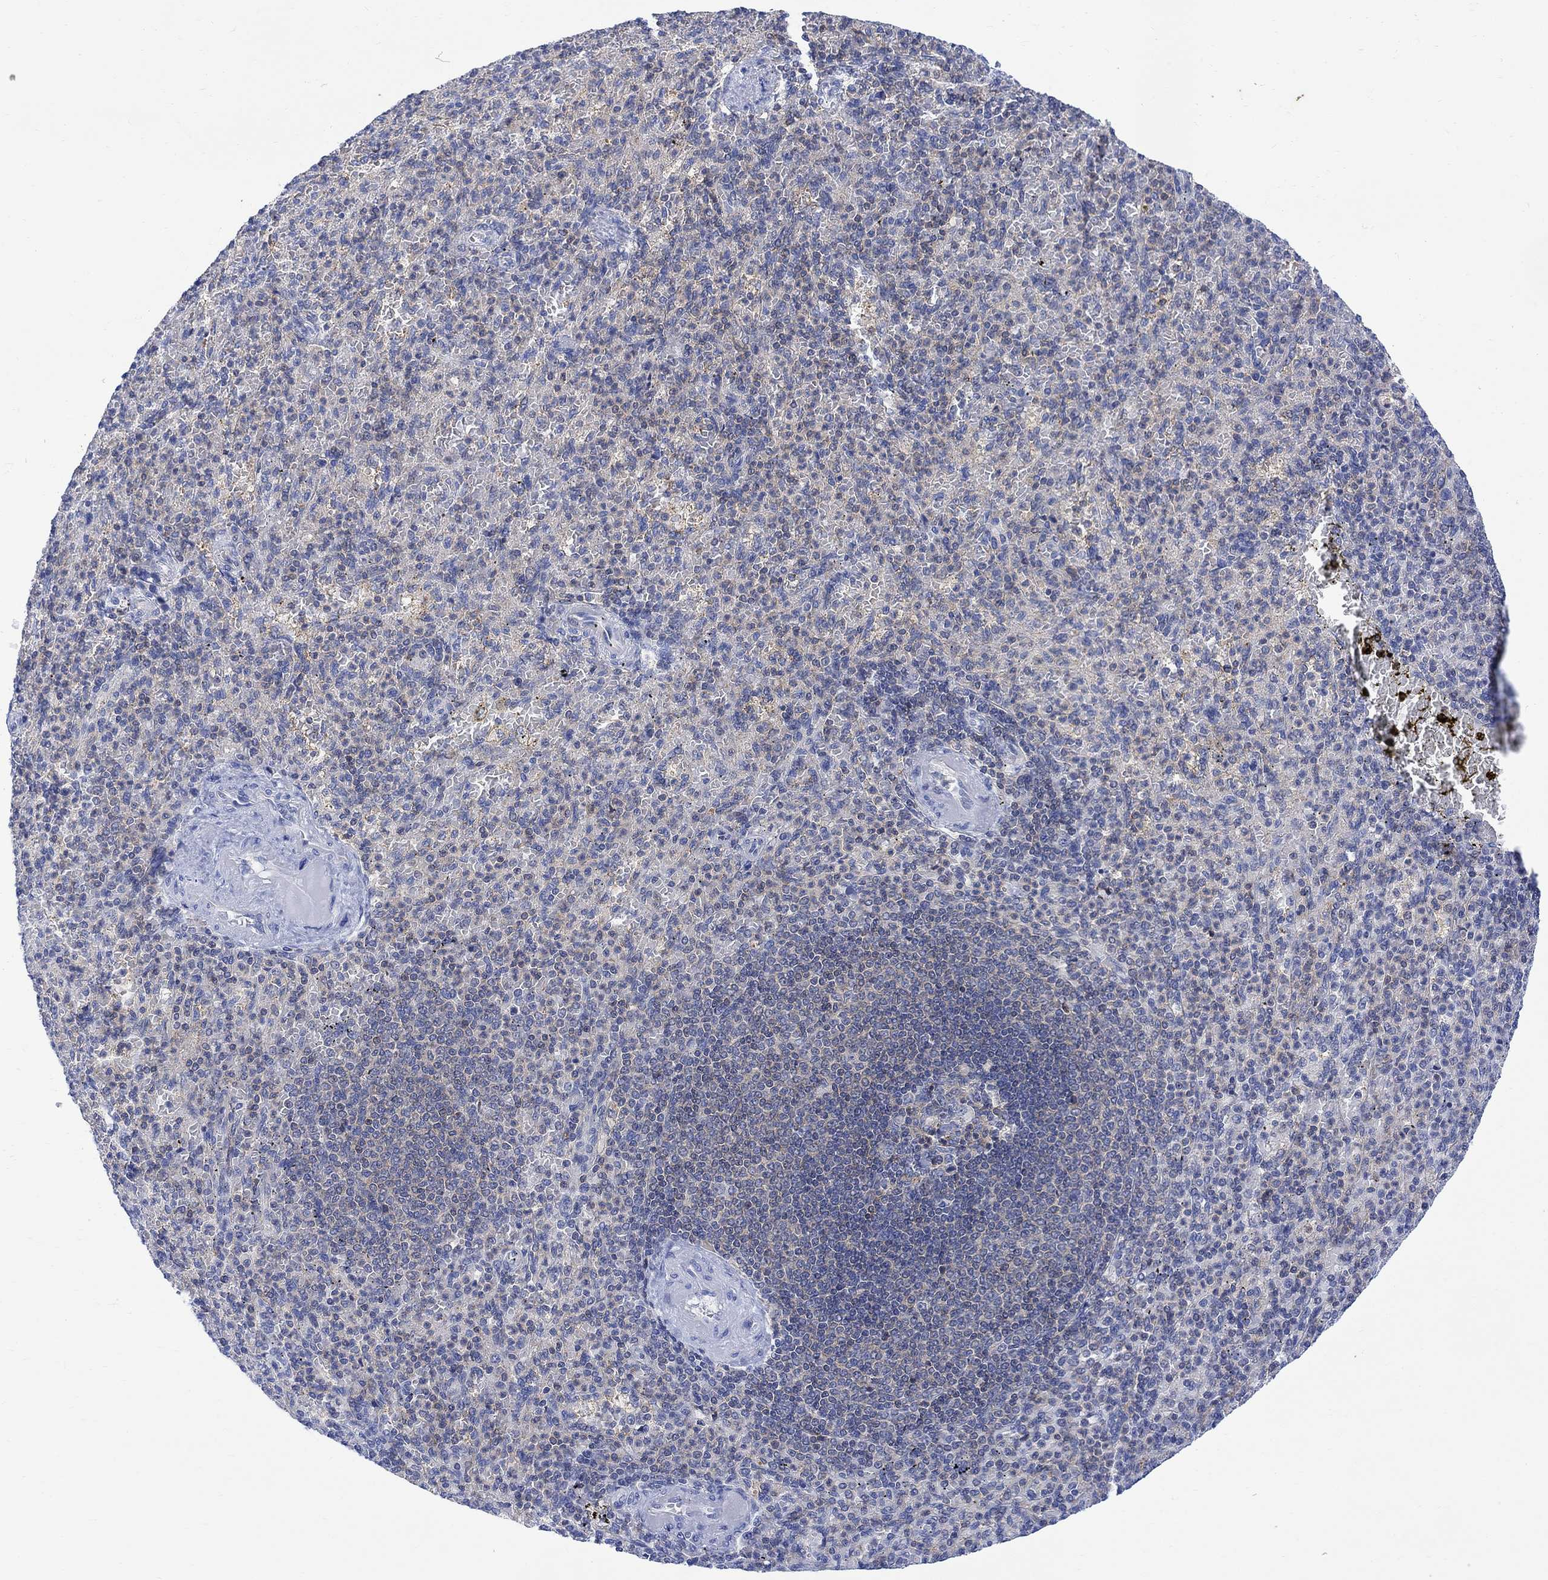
{"staining": {"intensity": "negative", "quantity": "none", "location": "none"}, "tissue": "spleen", "cell_type": "Cells in red pulp", "image_type": "normal", "snomed": [{"axis": "morphology", "description": "Normal tissue, NOS"}, {"axis": "topography", "description": "Spleen"}], "caption": "DAB (3,3'-diaminobenzidine) immunohistochemical staining of unremarkable spleen shows no significant positivity in cells in red pulp.", "gene": "ARSK", "patient": {"sex": "female", "age": 74}}